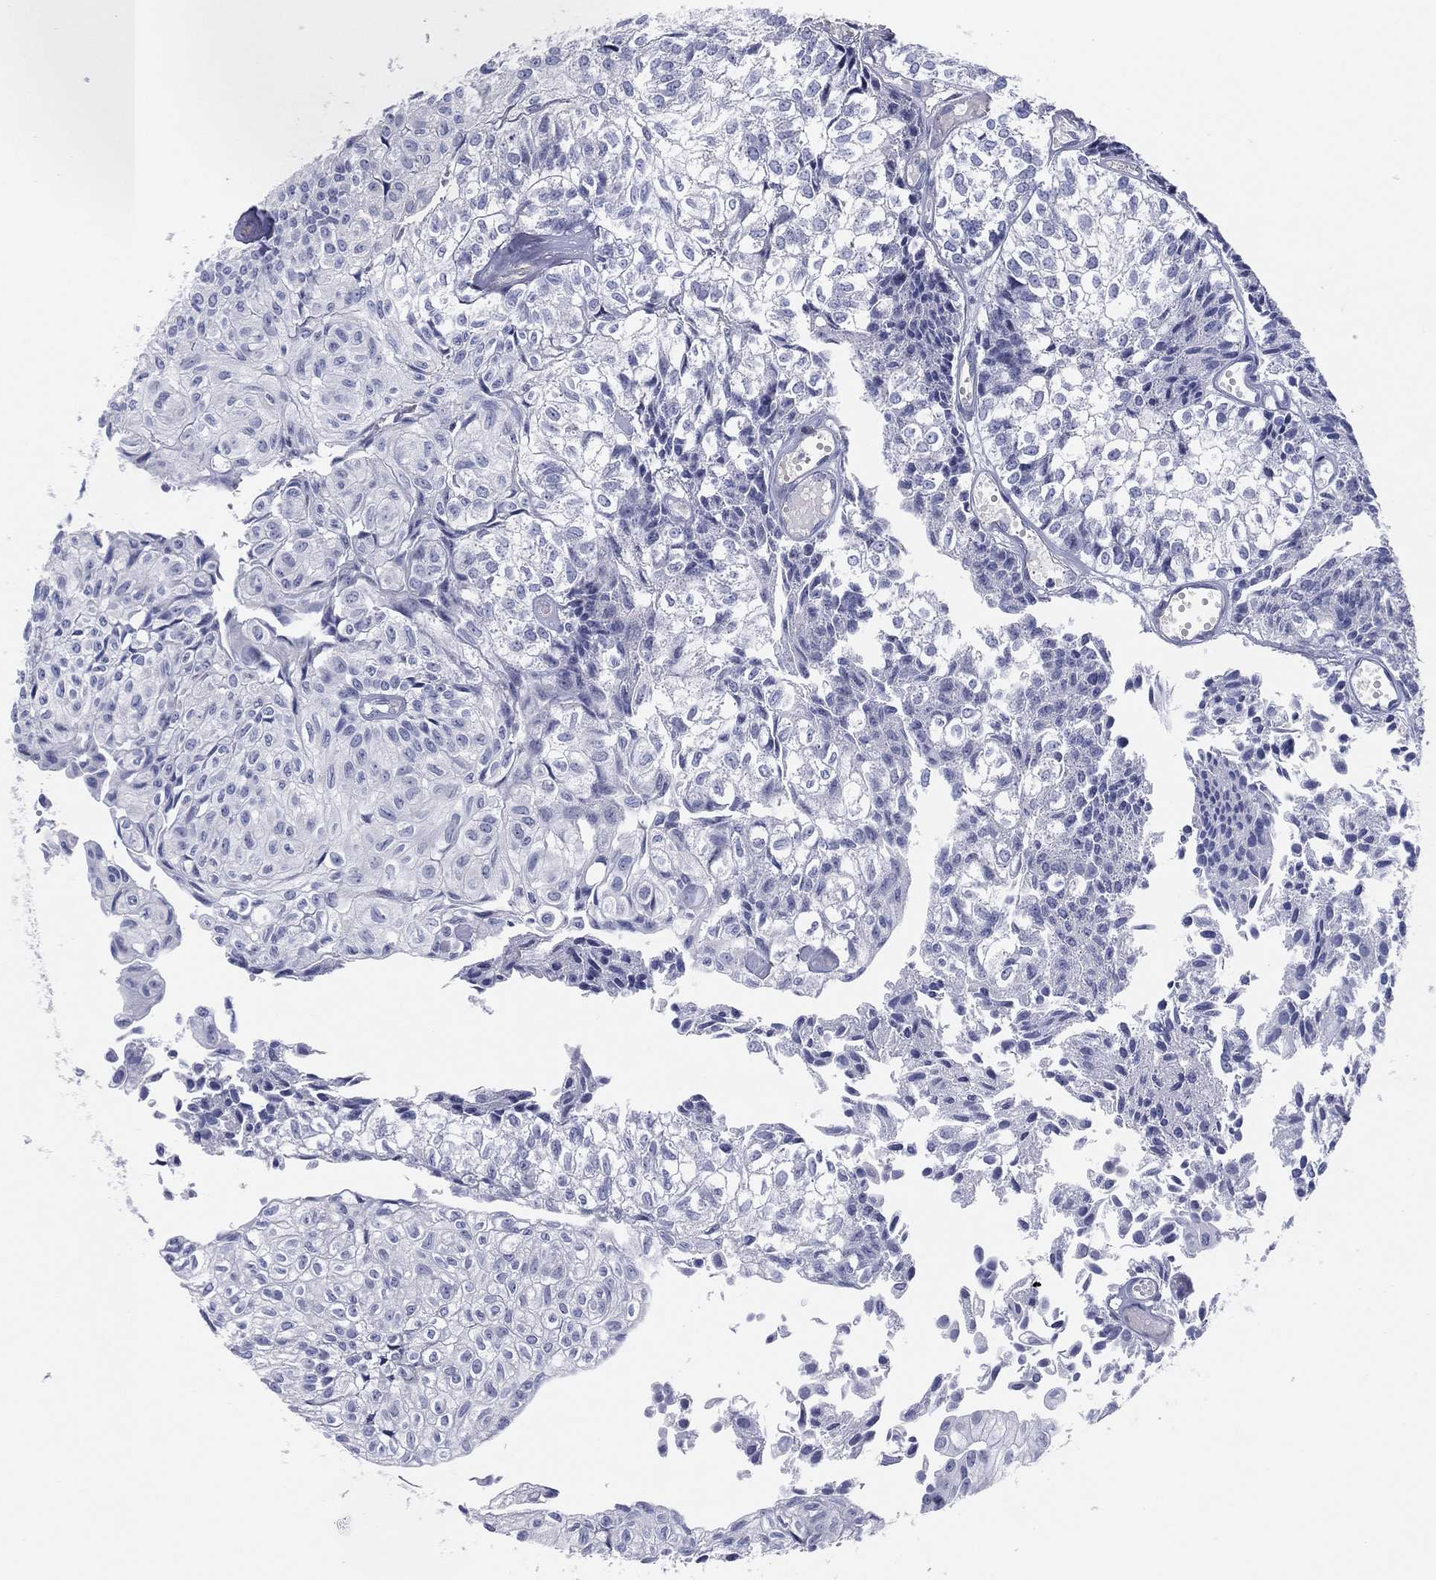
{"staining": {"intensity": "negative", "quantity": "none", "location": "none"}, "tissue": "urothelial cancer", "cell_type": "Tumor cells", "image_type": "cancer", "snomed": [{"axis": "morphology", "description": "Urothelial carcinoma, Low grade"}, {"axis": "topography", "description": "Urinary bladder"}], "caption": "An immunohistochemistry micrograph of urothelial carcinoma (low-grade) is shown. There is no staining in tumor cells of urothelial carcinoma (low-grade). Nuclei are stained in blue.", "gene": "MLF1", "patient": {"sex": "male", "age": 89}}